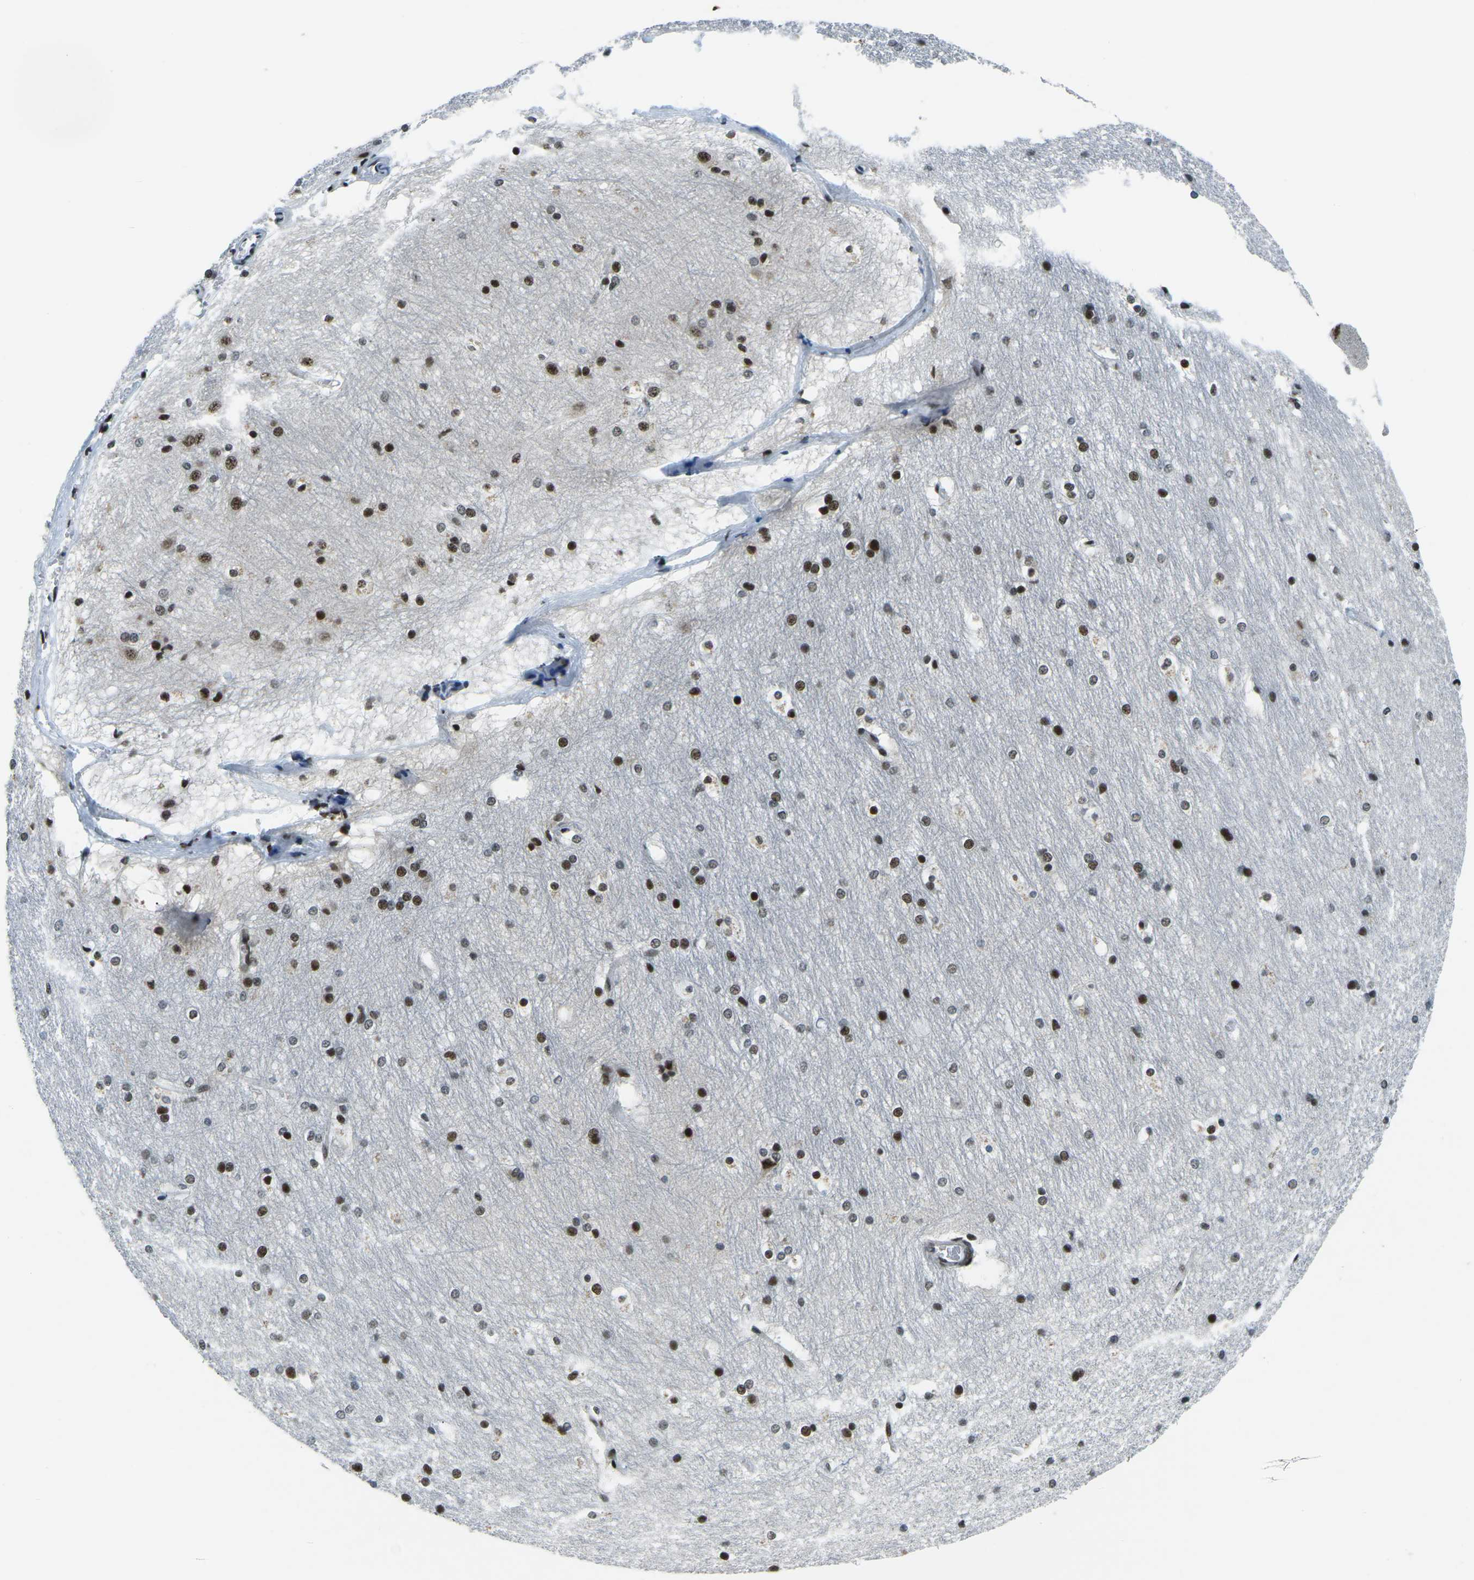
{"staining": {"intensity": "moderate", "quantity": "25%-75%", "location": "nuclear"}, "tissue": "hippocampus", "cell_type": "Glial cells", "image_type": "normal", "snomed": [{"axis": "morphology", "description": "Normal tissue, NOS"}, {"axis": "topography", "description": "Hippocampus"}], "caption": "Immunohistochemical staining of benign hippocampus reveals moderate nuclear protein staining in about 25%-75% of glial cells.", "gene": "RBL2", "patient": {"sex": "female", "age": 19}}